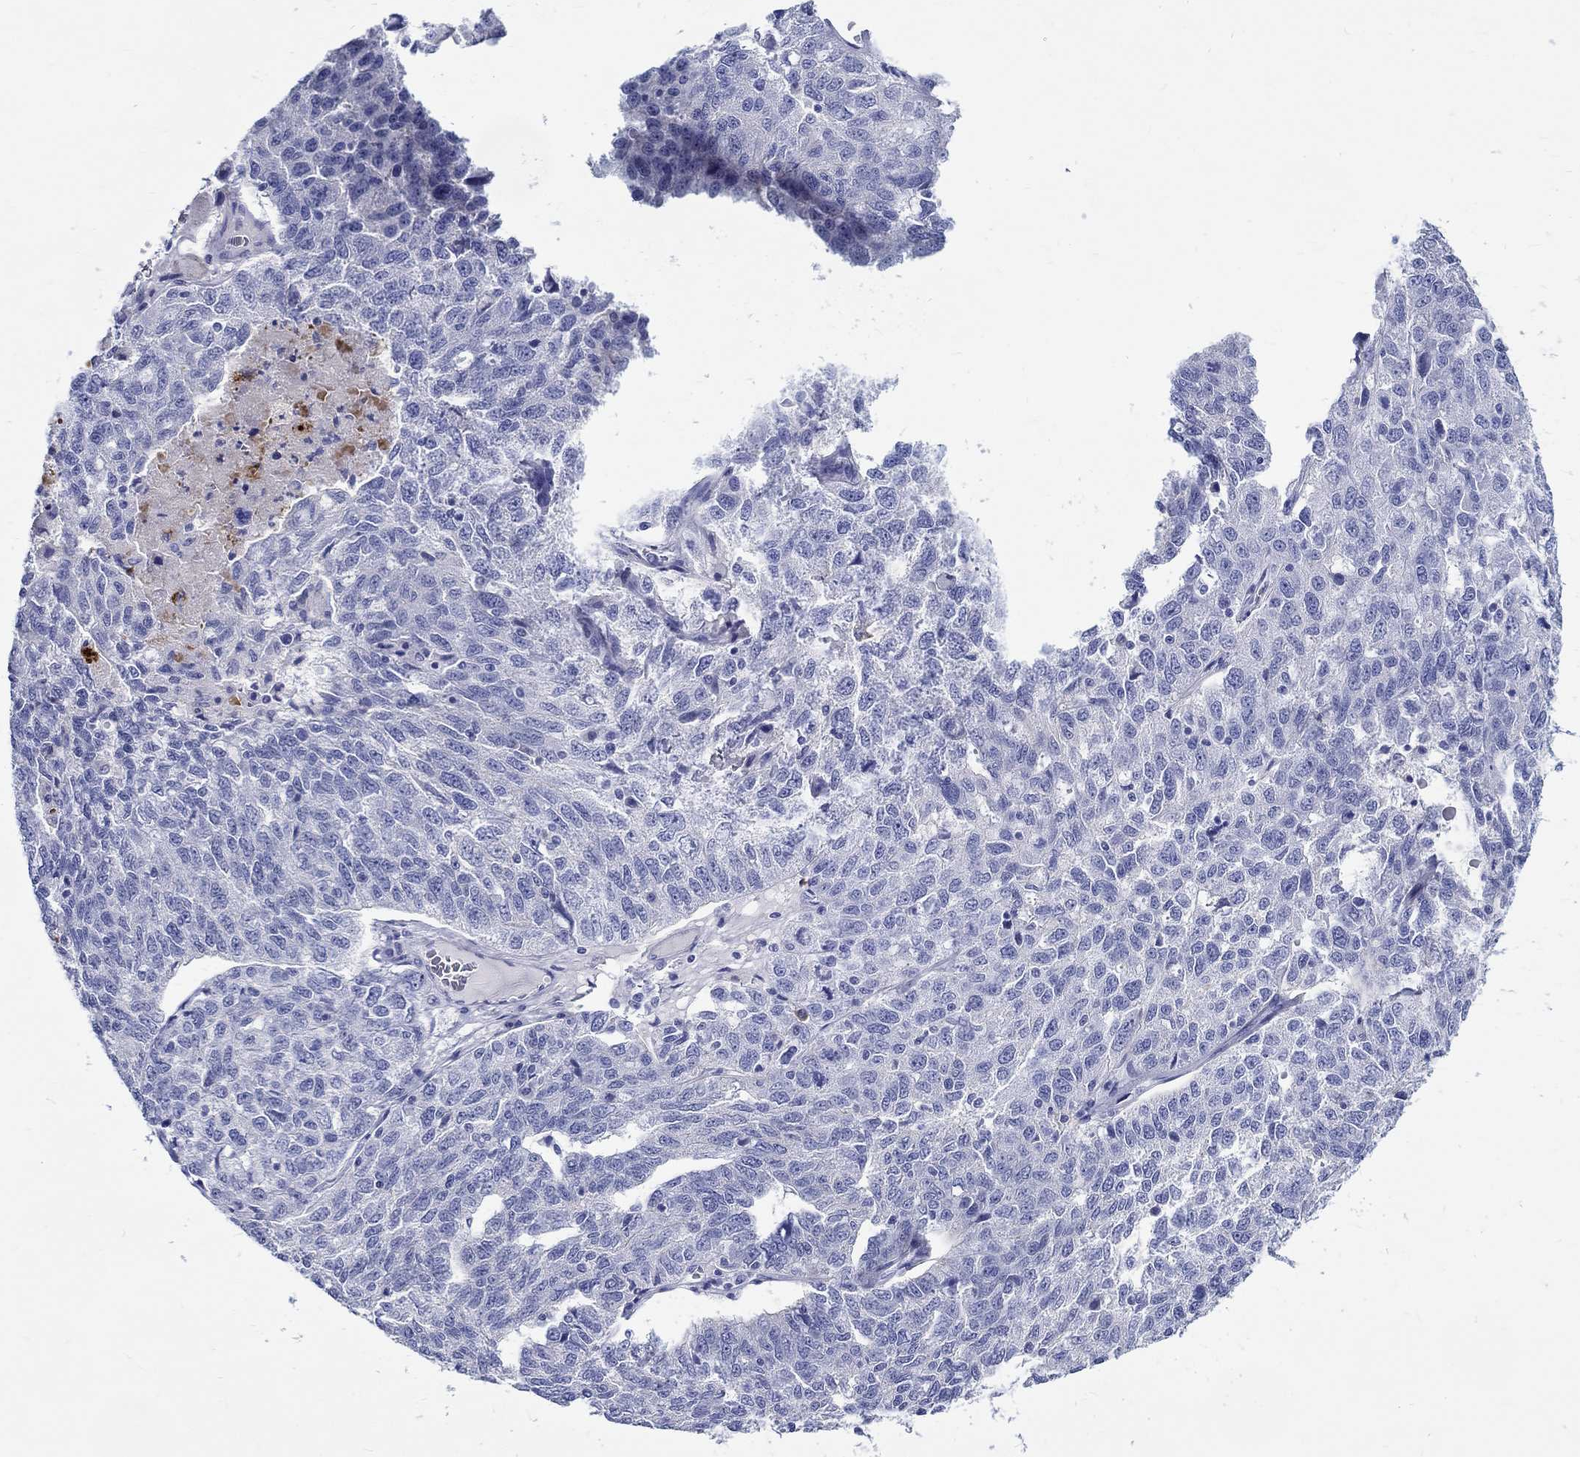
{"staining": {"intensity": "negative", "quantity": "none", "location": "none"}, "tissue": "ovarian cancer", "cell_type": "Tumor cells", "image_type": "cancer", "snomed": [{"axis": "morphology", "description": "Cystadenocarcinoma, serous, NOS"}, {"axis": "topography", "description": "Ovary"}], "caption": "This is an IHC micrograph of human serous cystadenocarcinoma (ovarian). There is no positivity in tumor cells.", "gene": "SH2D7", "patient": {"sex": "female", "age": 71}}